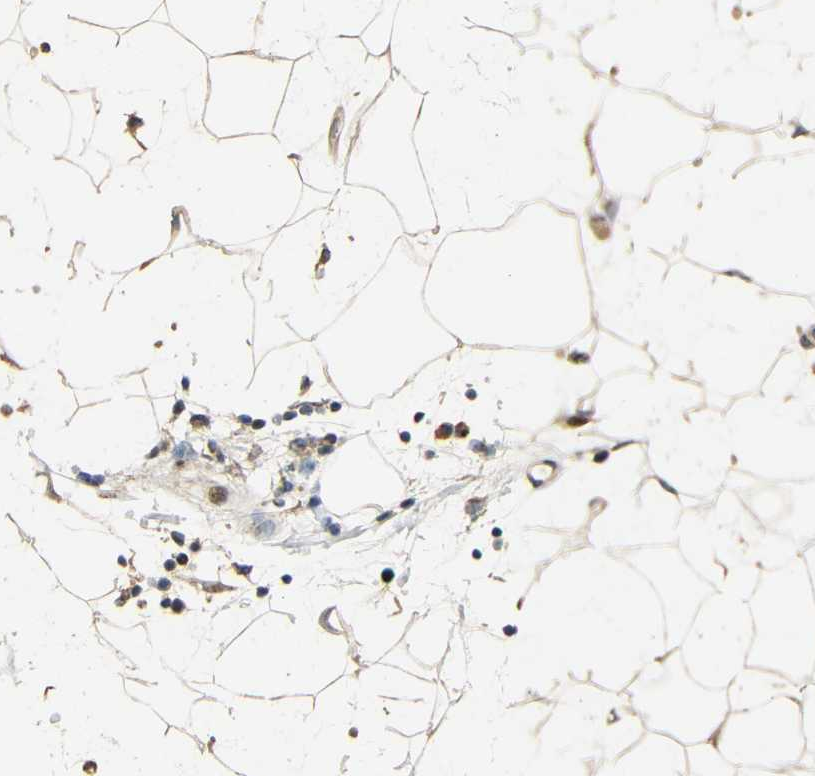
{"staining": {"intensity": "moderate", "quantity": "25%-75%", "location": "cytoplasmic/membranous"}, "tissue": "adipose tissue", "cell_type": "Adipocytes", "image_type": "normal", "snomed": [{"axis": "morphology", "description": "Normal tissue, NOS"}, {"axis": "topography", "description": "Soft tissue"}], "caption": "Immunohistochemical staining of unremarkable human adipose tissue exhibits moderate cytoplasmic/membranous protein expression in approximately 25%-75% of adipocytes.", "gene": "KAZALD1", "patient": {"sex": "male", "age": 72}}